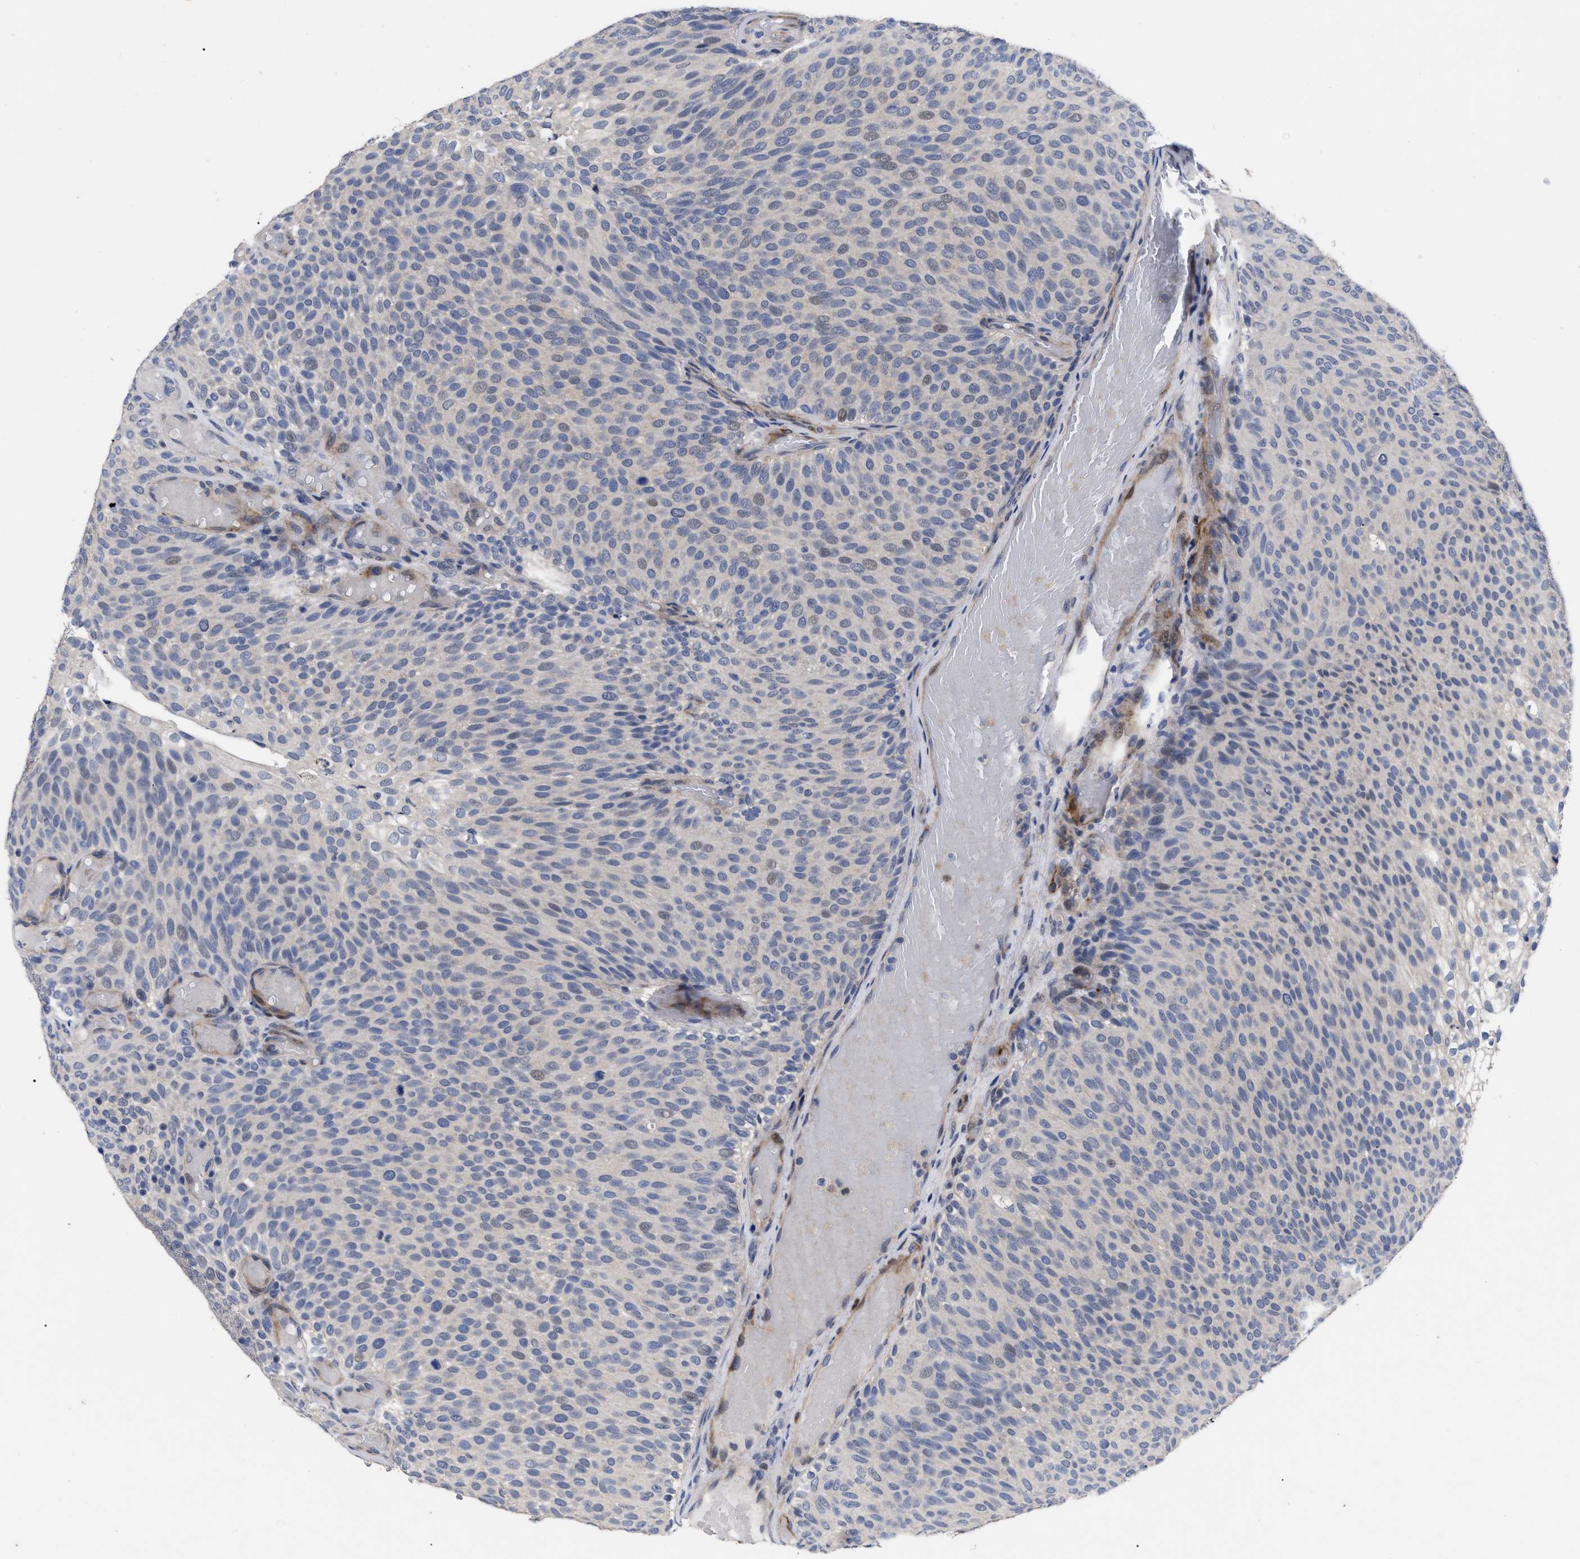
{"staining": {"intensity": "negative", "quantity": "none", "location": "none"}, "tissue": "urothelial cancer", "cell_type": "Tumor cells", "image_type": "cancer", "snomed": [{"axis": "morphology", "description": "Urothelial carcinoma, Low grade"}, {"axis": "topography", "description": "Urinary bladder"}], "caption": "Urothelial carcinoma (low-grade) was stained to show a protein in brown. There is no significant staining in tumor cells.", "gene": "CCN5", "patient": {"sex": "male", "age": 78}}